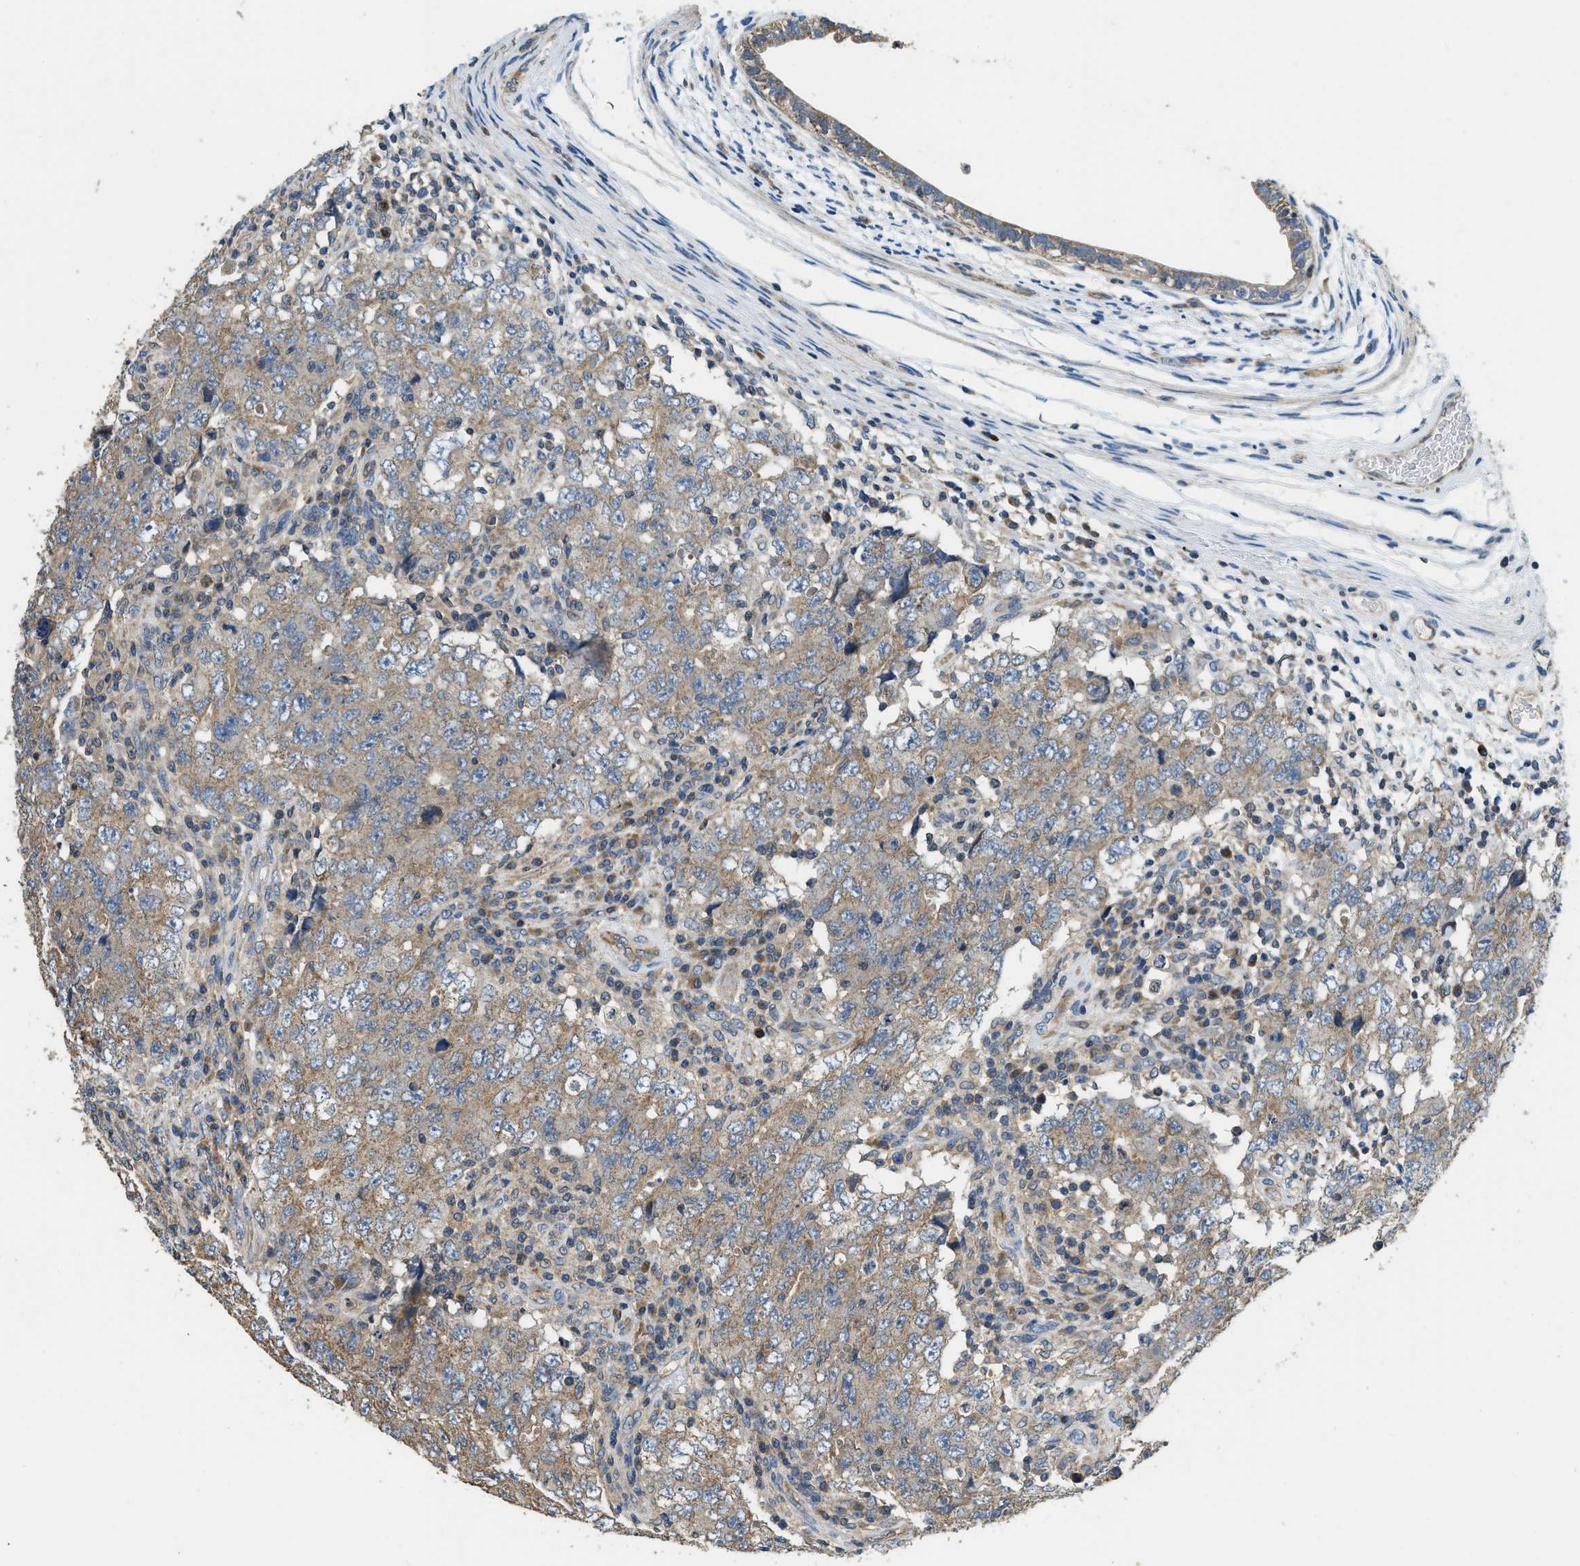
{"staining": {"intensity": "weak", "quantity": ">75%", "location": "cytoplasmic/membranous"}, "tissue": "testis cancer", "cell_type": "Tumor cells", "image_type": "cancer", "snomed": [{"axis": "morphology", "description": "Carcinoma, Embryonal, NOS"}, {"axis": "topography", "description": "Testis"}], "caption": "A high-resolution photomicrograph shows IHC staining of testis embryonal carcinoma, which demonstrates weak cytoplasmic/membranous expression in approximately >75% of tumor cells. Nuclei are stained in blue.", "gene": "SSH2", "patient": {"sex": "male", "age": 26}}